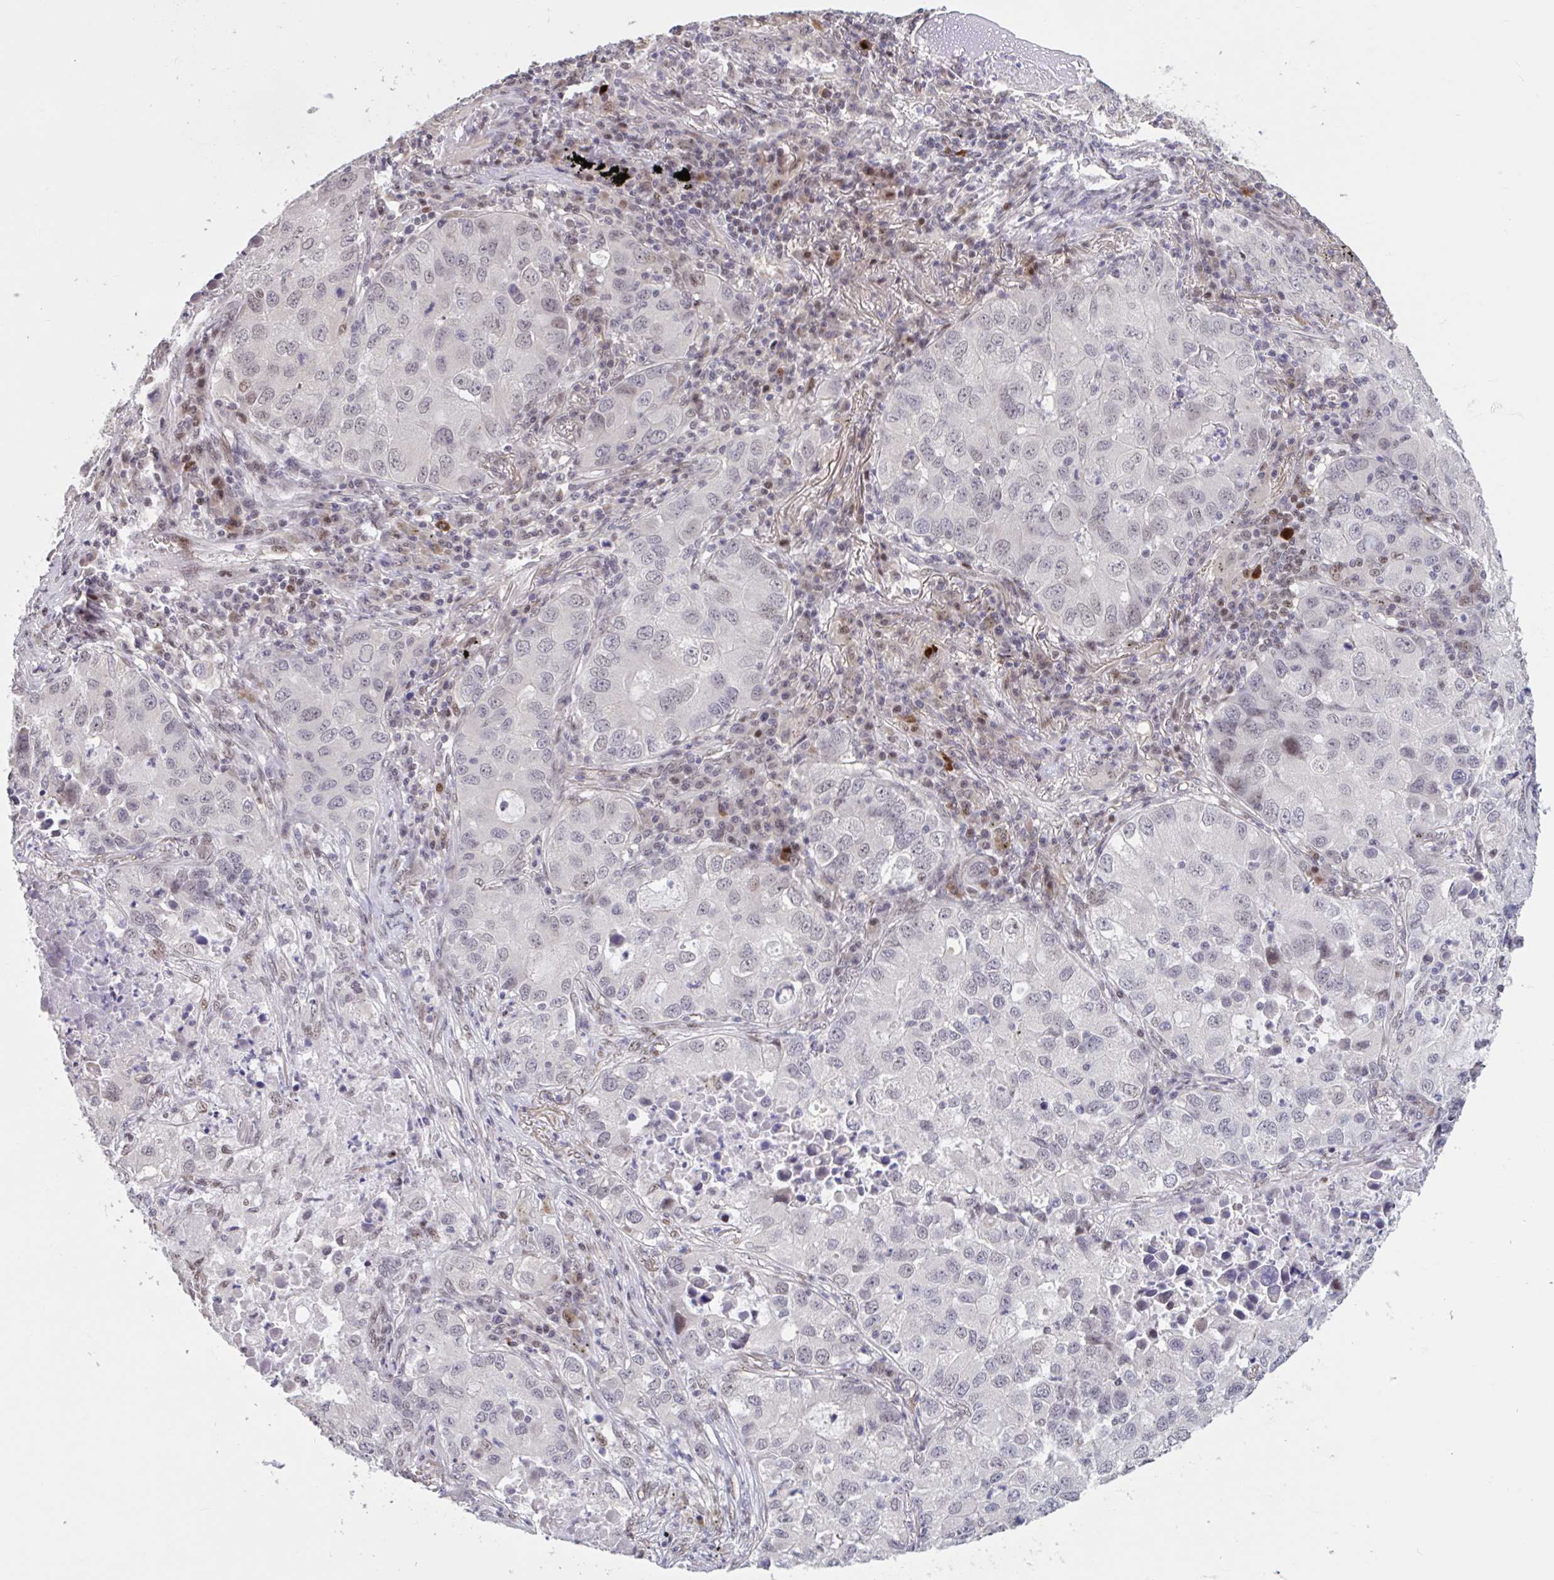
{"staining": {"intensity": "weak", "quantity": "<25%", "location": "nuclear"}, "tissue": "lung cancer", "cell_type": "Tumor cells", "image_type": "cancer", "snomed": [{"axis": "morphology", "description": "Normal morphology"}, {"axis": "morphology", "description": "Adenocarcinoma, NOS"}, {"axis": "topography", "description": "Lymph node"}, {"axis": "topography", "description": "Lung"}], "caption": "IHC of adenocarcinoma (lung) demonstrates no expression in tumor cells. (DAB immunohistochemistry with hematoxylin counter stain).", "gene": "ZNF414", "patient": {"sex": "female", "age": 51}}